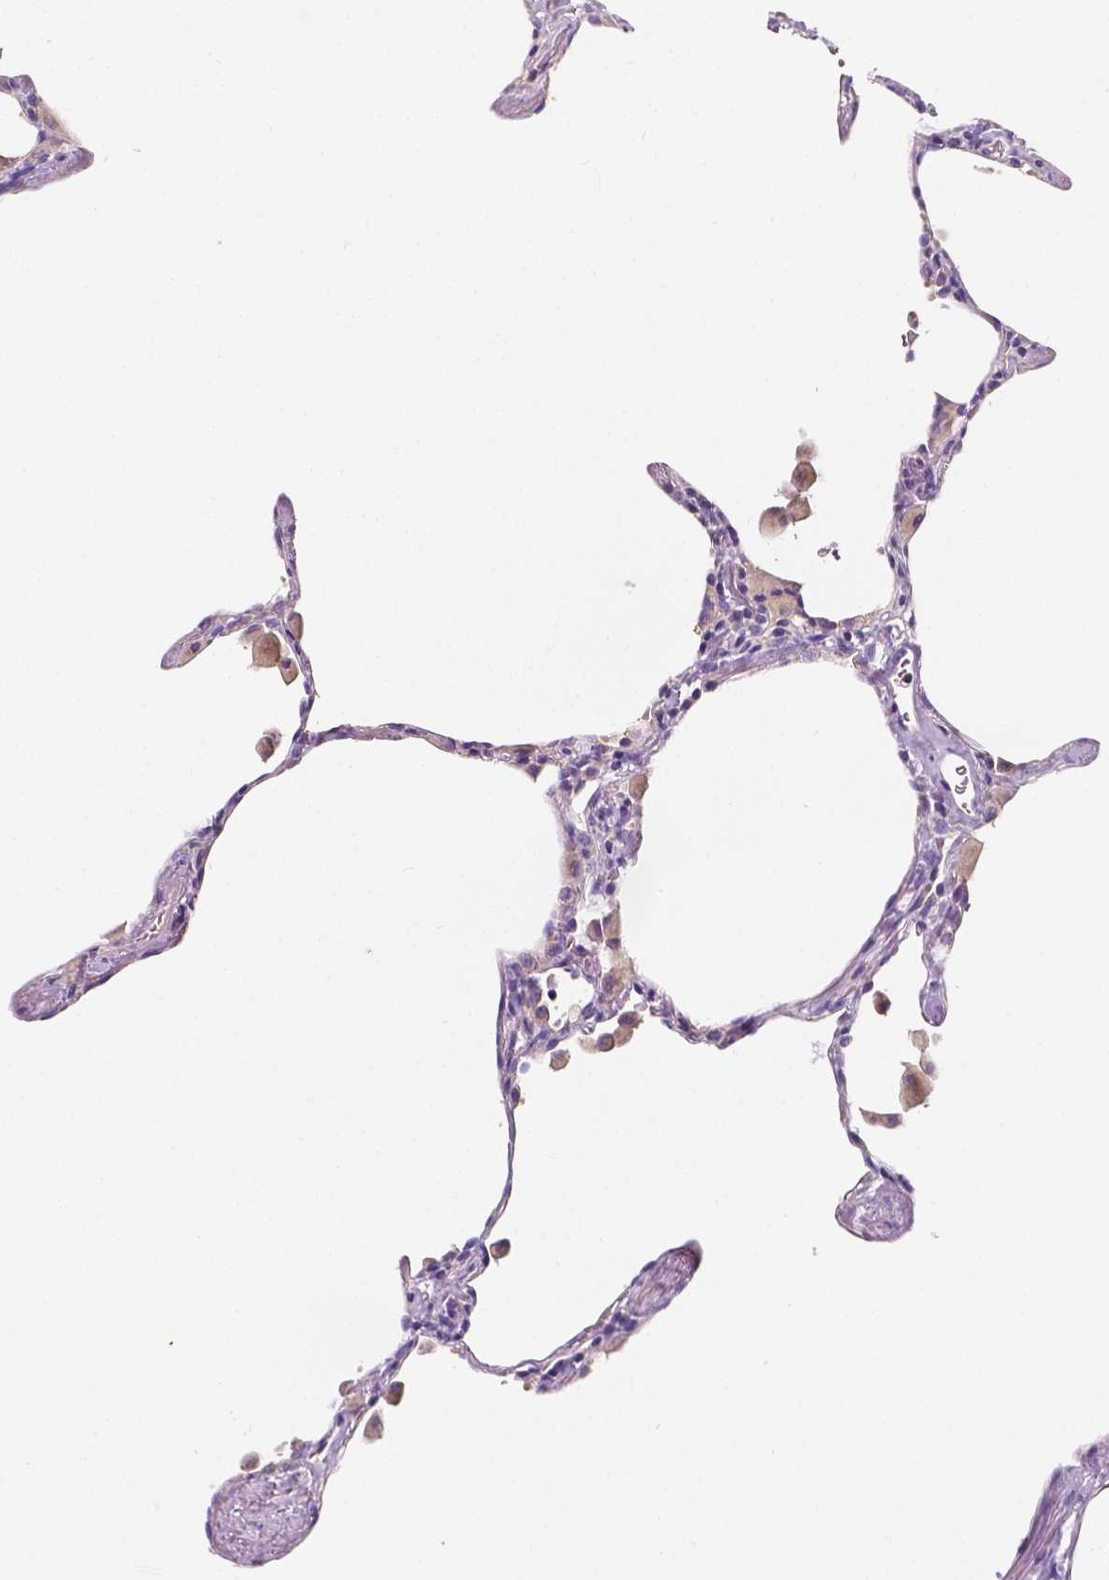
{"staining": {"intensity": "negative", "quantity": "none", "location": "none"}, "tissue": "lung", "cell_type": "Alveolar cells", "image_type": "normal", "snomed": [{"axis": "morphology", "description": "Normal tissue, NOS"}, {"axis": "topography", "description": "Lung"}], "caption": "The IHC histopathology image has no significant expression in alveolar cells of lung. (Immunohistochemistry, brightfield microscopy, high magnification).", "gene": "SIRT2", "patient": {"sex": "female", "age": 47}}